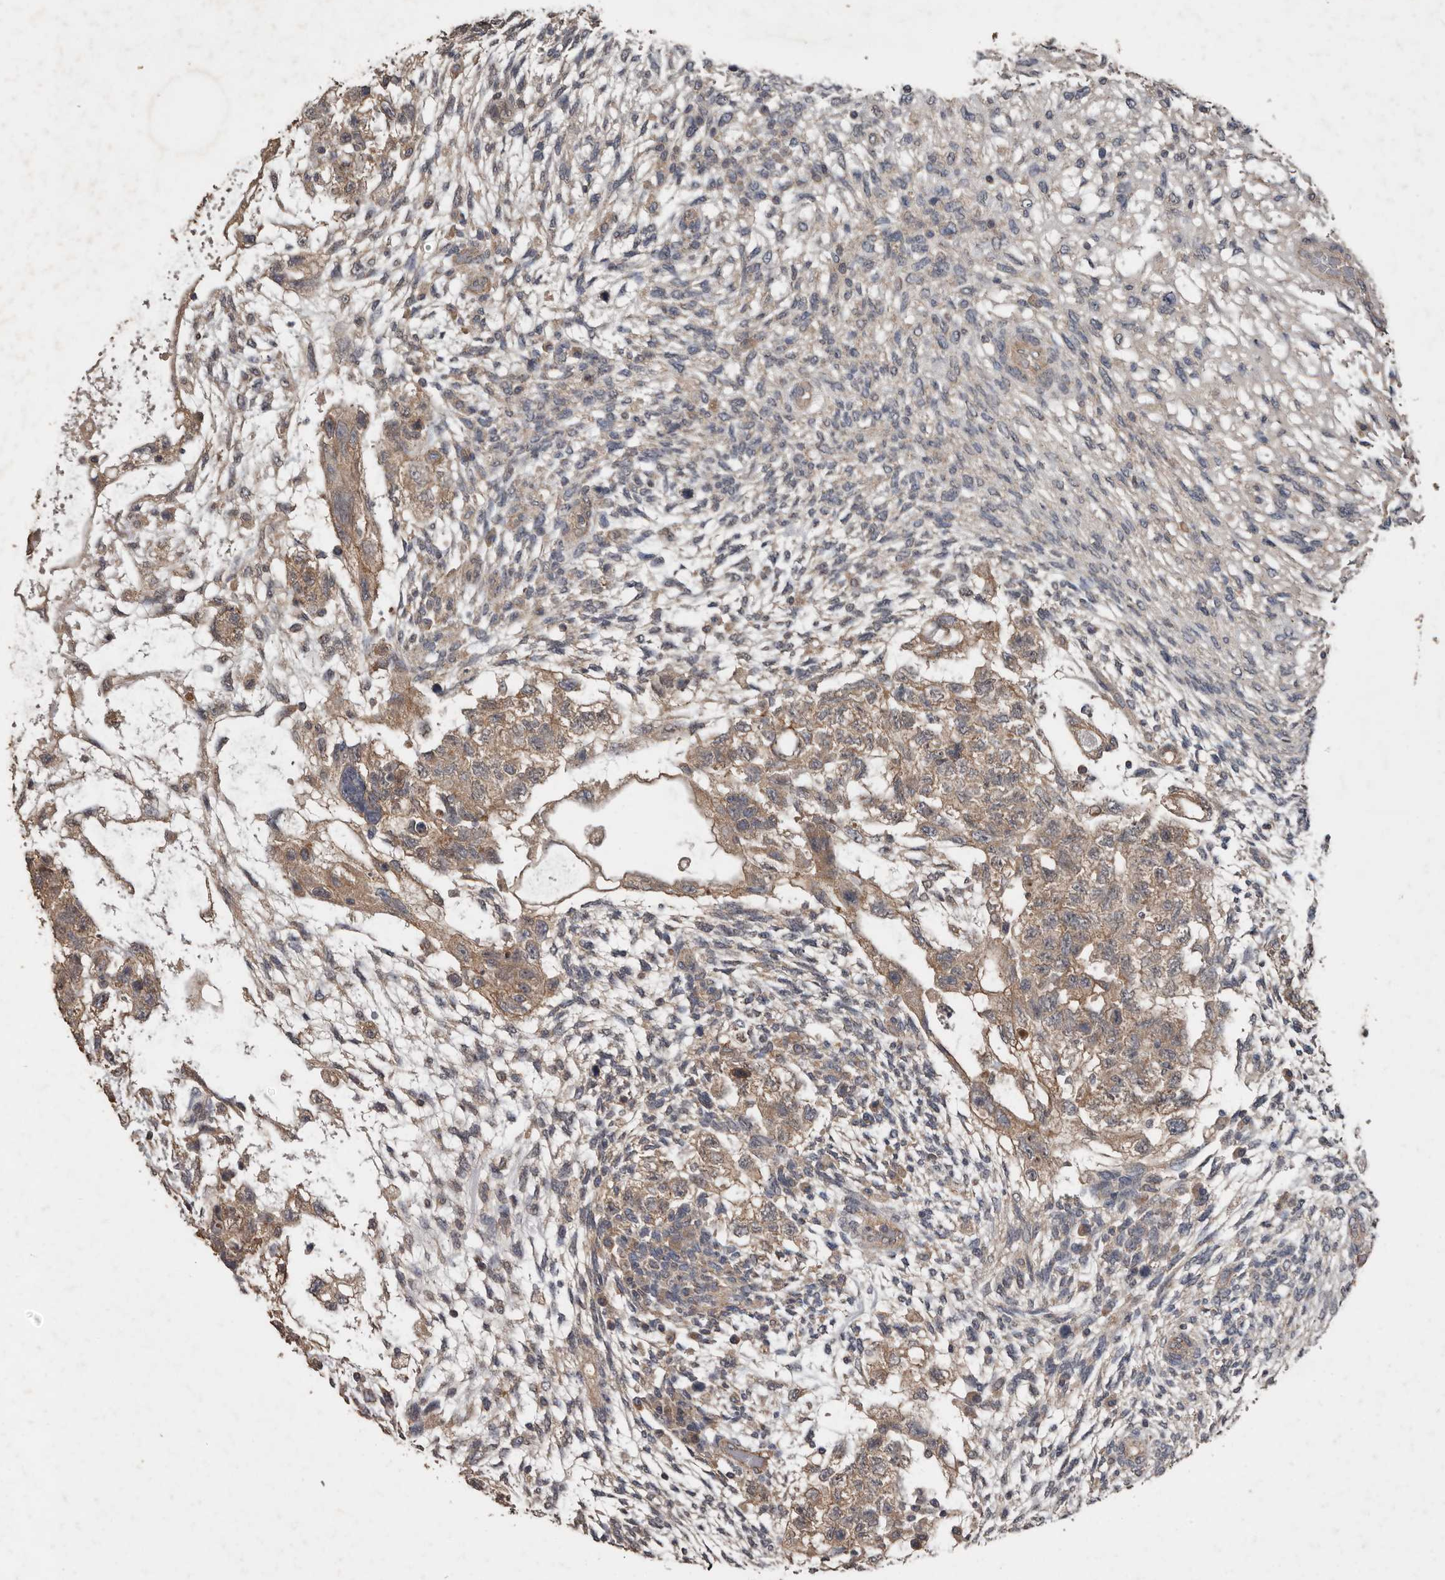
{"staining": {"intensity": "weak", "quantity": ">75%", "location": "cytoplasmic/membranous"}, "tissue": "testis cancer", "cell_type": "Tumor cells", "image_type": "cancer", "snomed": [{"axis": "morphology", "description": "Normal tissue, NOS"}, {"axis": "morphology", "description": "Carcinoma, Embryonal, NOS"}, {"axis": "topography", "description": "Testis"}], "caption": "This is an image of immunohistochemistry (IHC) staining of embryonal carcinoma (testis), which shows weak expression in the cytoplasmic/membranous of tumor cells.", "gene": "HYAL4", "patient": {"sex": "male", "age": 36}}